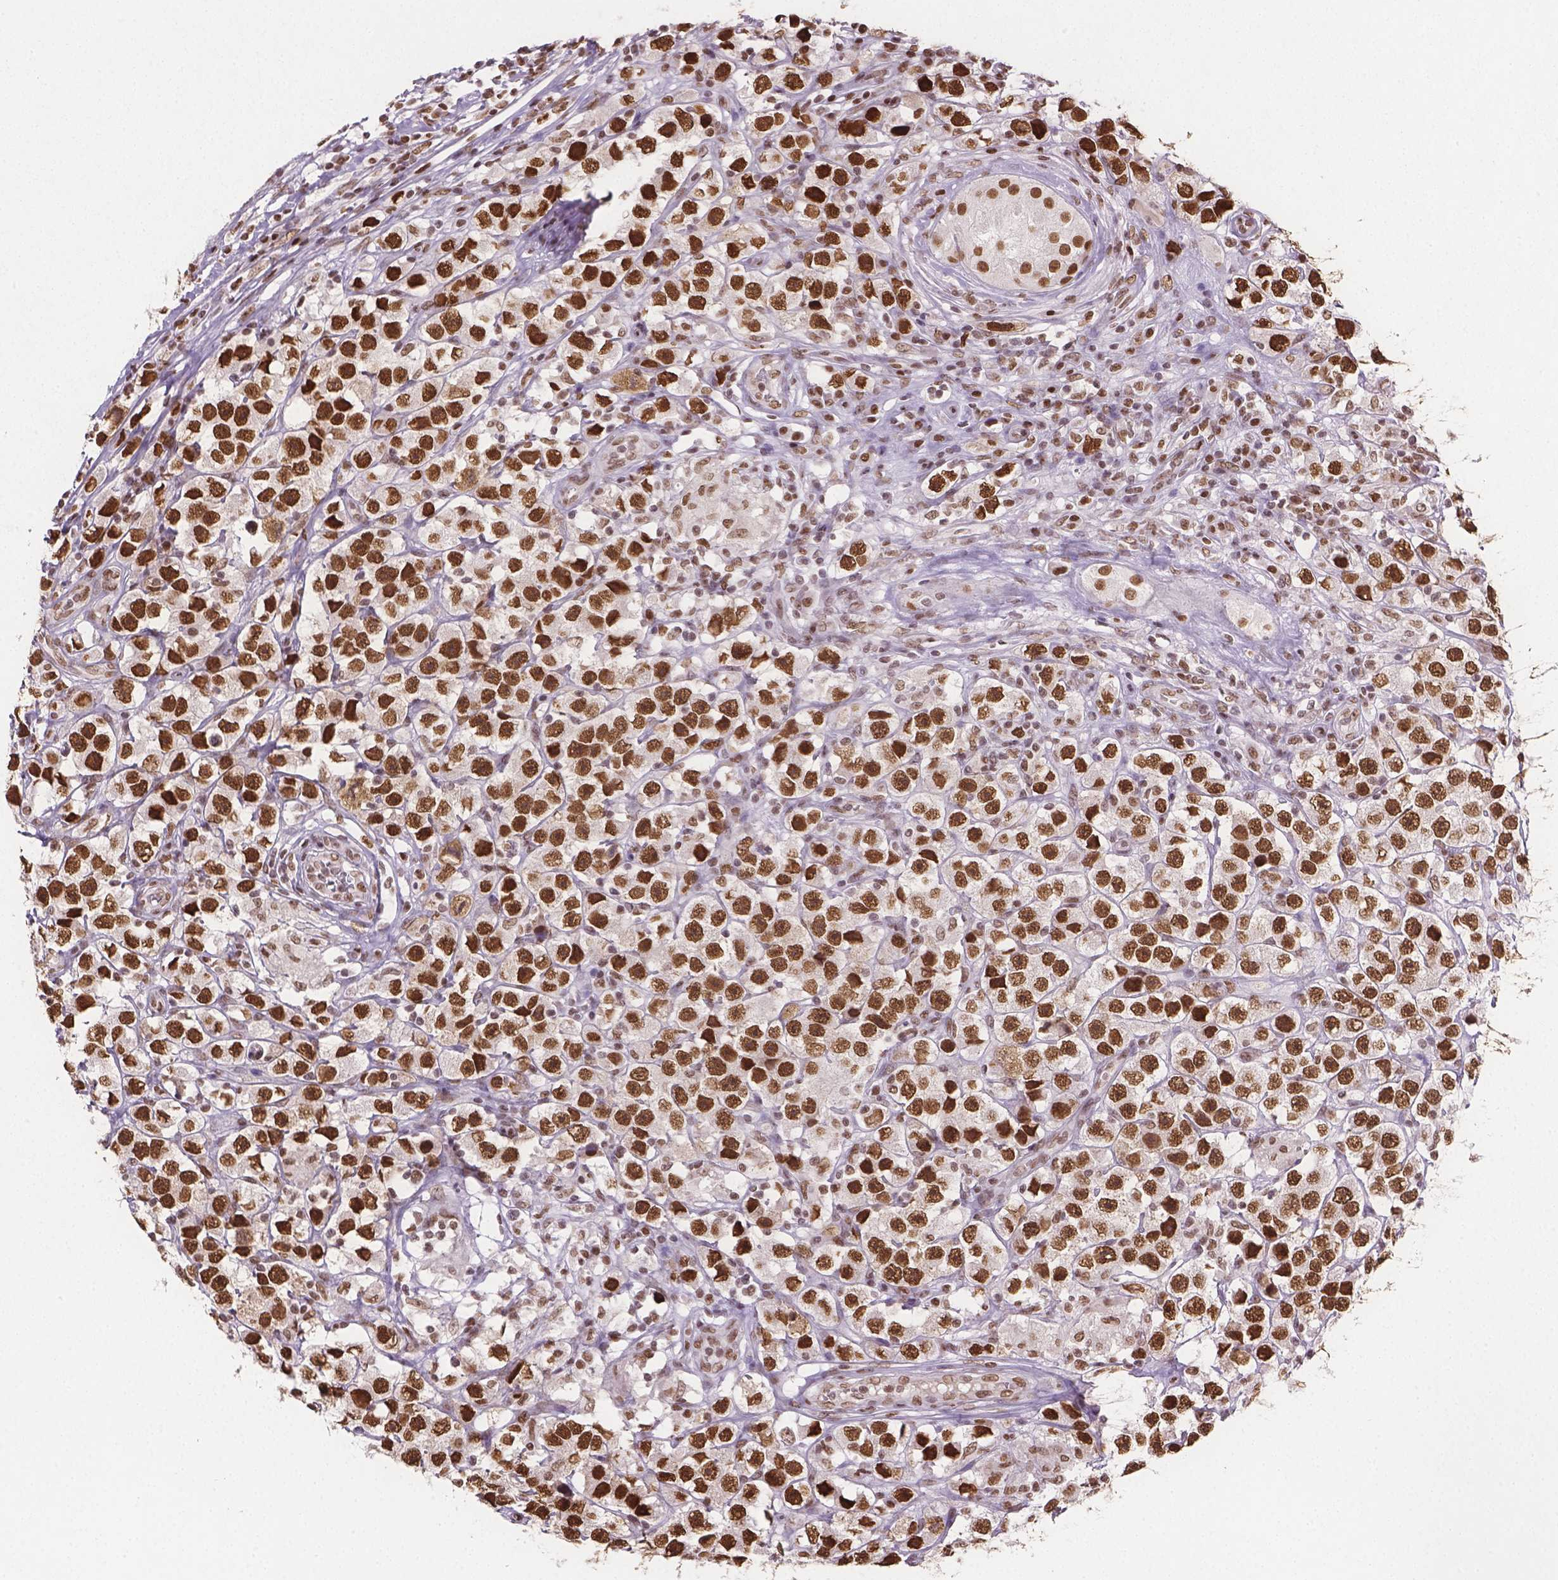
{"staining": {"intensity": "strong", "quantity": ">75%", "location": "nuclear"}, "tissue": "testis cancer", "cell_type": "Tumor cells", "image_type": "cancer", "snomed": [{"axis": "morphology", "description": "Seminoma, NOS"}, {"axis": "topography", "description": "Testis"}], "caption": "A histopathology image showing strong nuclear positivity in about >75% of tumor cells in testis cancer, as visualized by brown immunohistochemical staining.", "gene": "FANCE", "patient": {"sex": "male", "age": 45}}